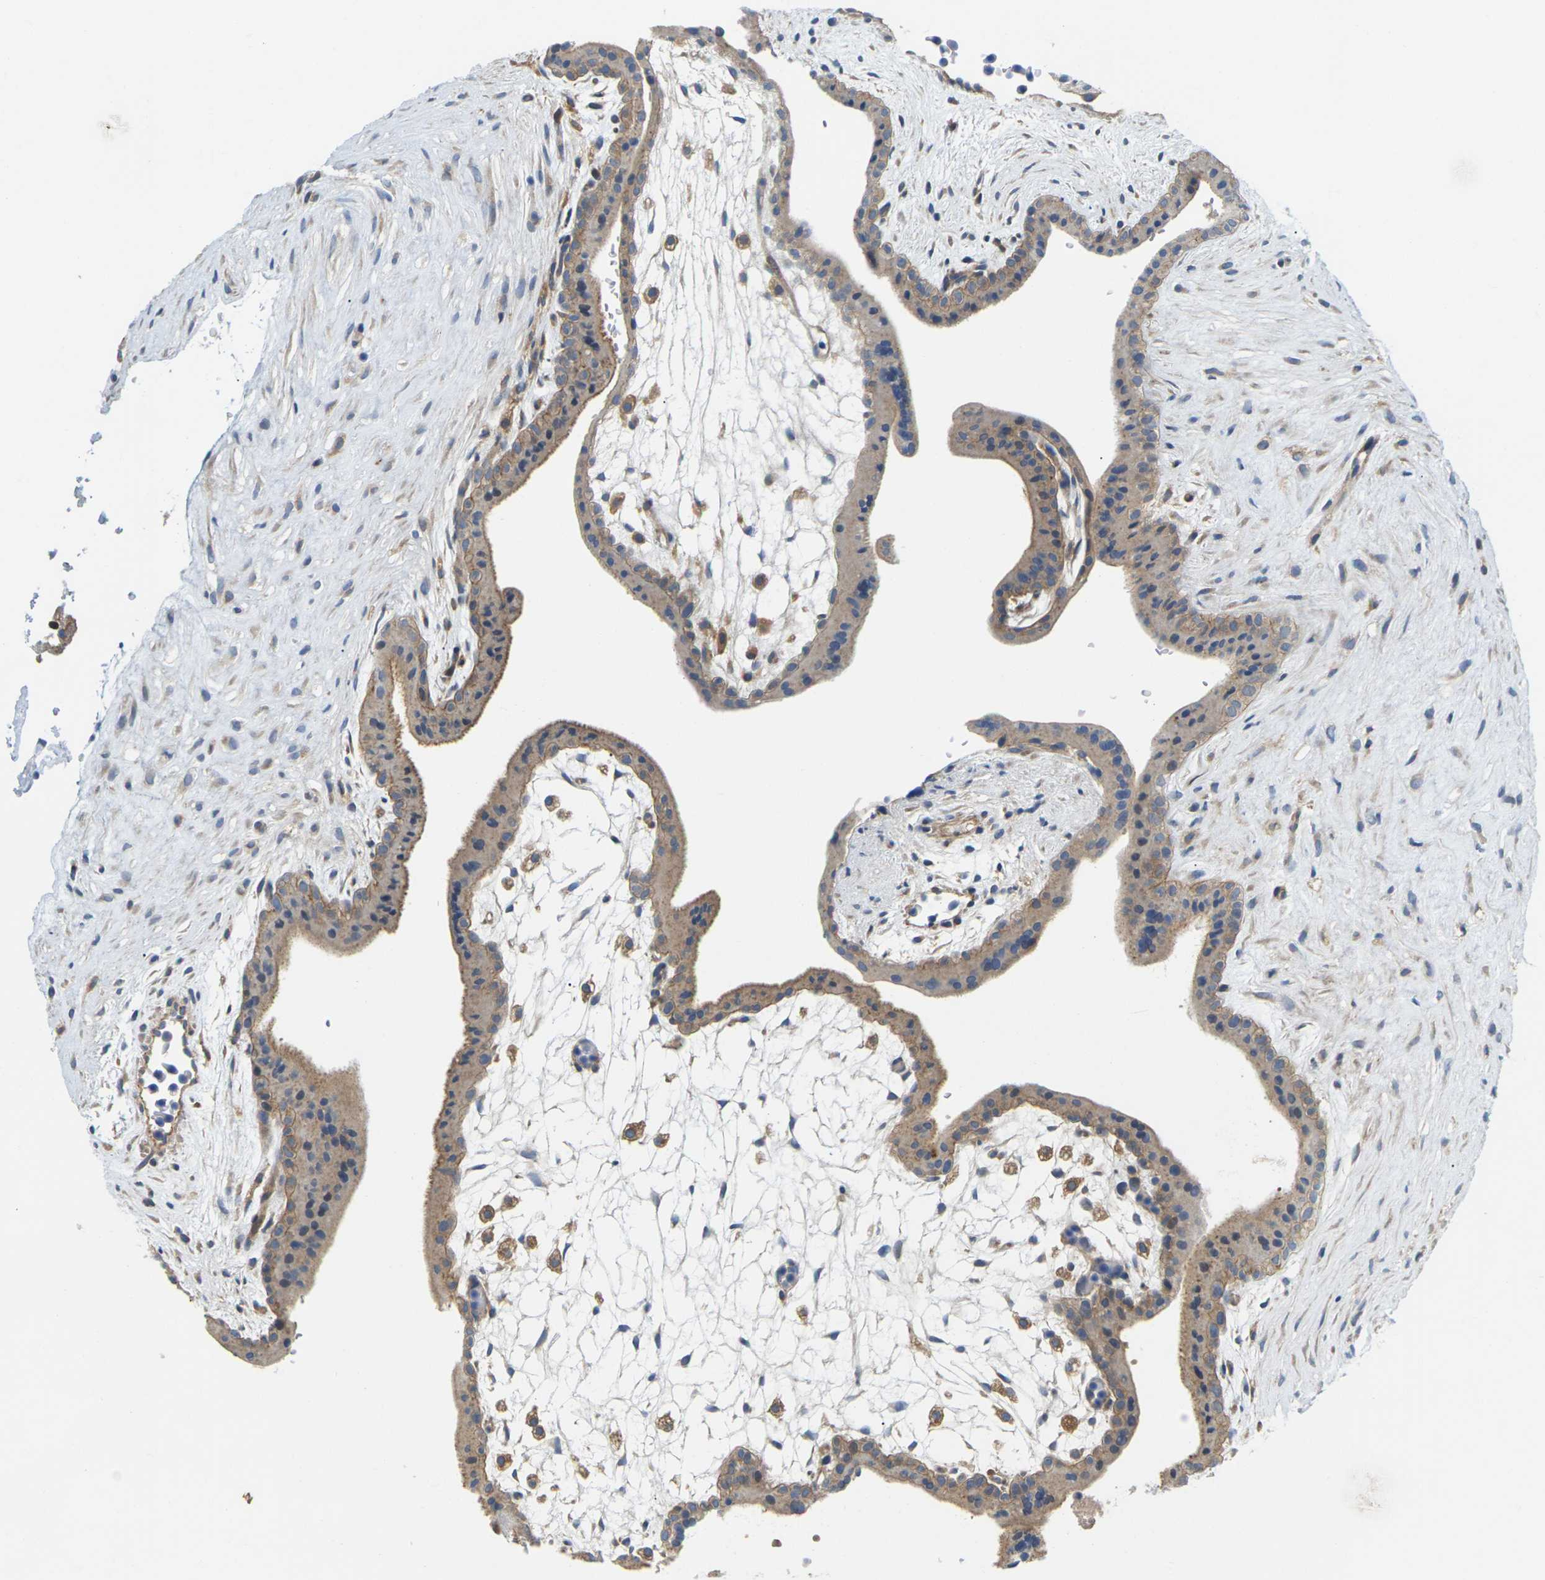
{"staining": {"intensity": "moderate", "quantity": ">75%", "location": "cytoplasmic/membranous"}, "tissue": "placenta", "cell_type": "Trophoblastic cells", "image_type": "normal", "snomed": [{"axis": "morphology", "description": "Normal tissue, NOS"}, {"axis": "topography", "description": "Placenta"}], "caption": "This photomicrograph shows unremarkable placenta stained with IHC to label a protein in brown. The cytoplasmic/membranous of trophoblastic cells show moderate positivity for the protein. Nuclei are counter-stained blue.", "gene": "SCNN1A", "patient": {"sex": "female", "age": 35}}